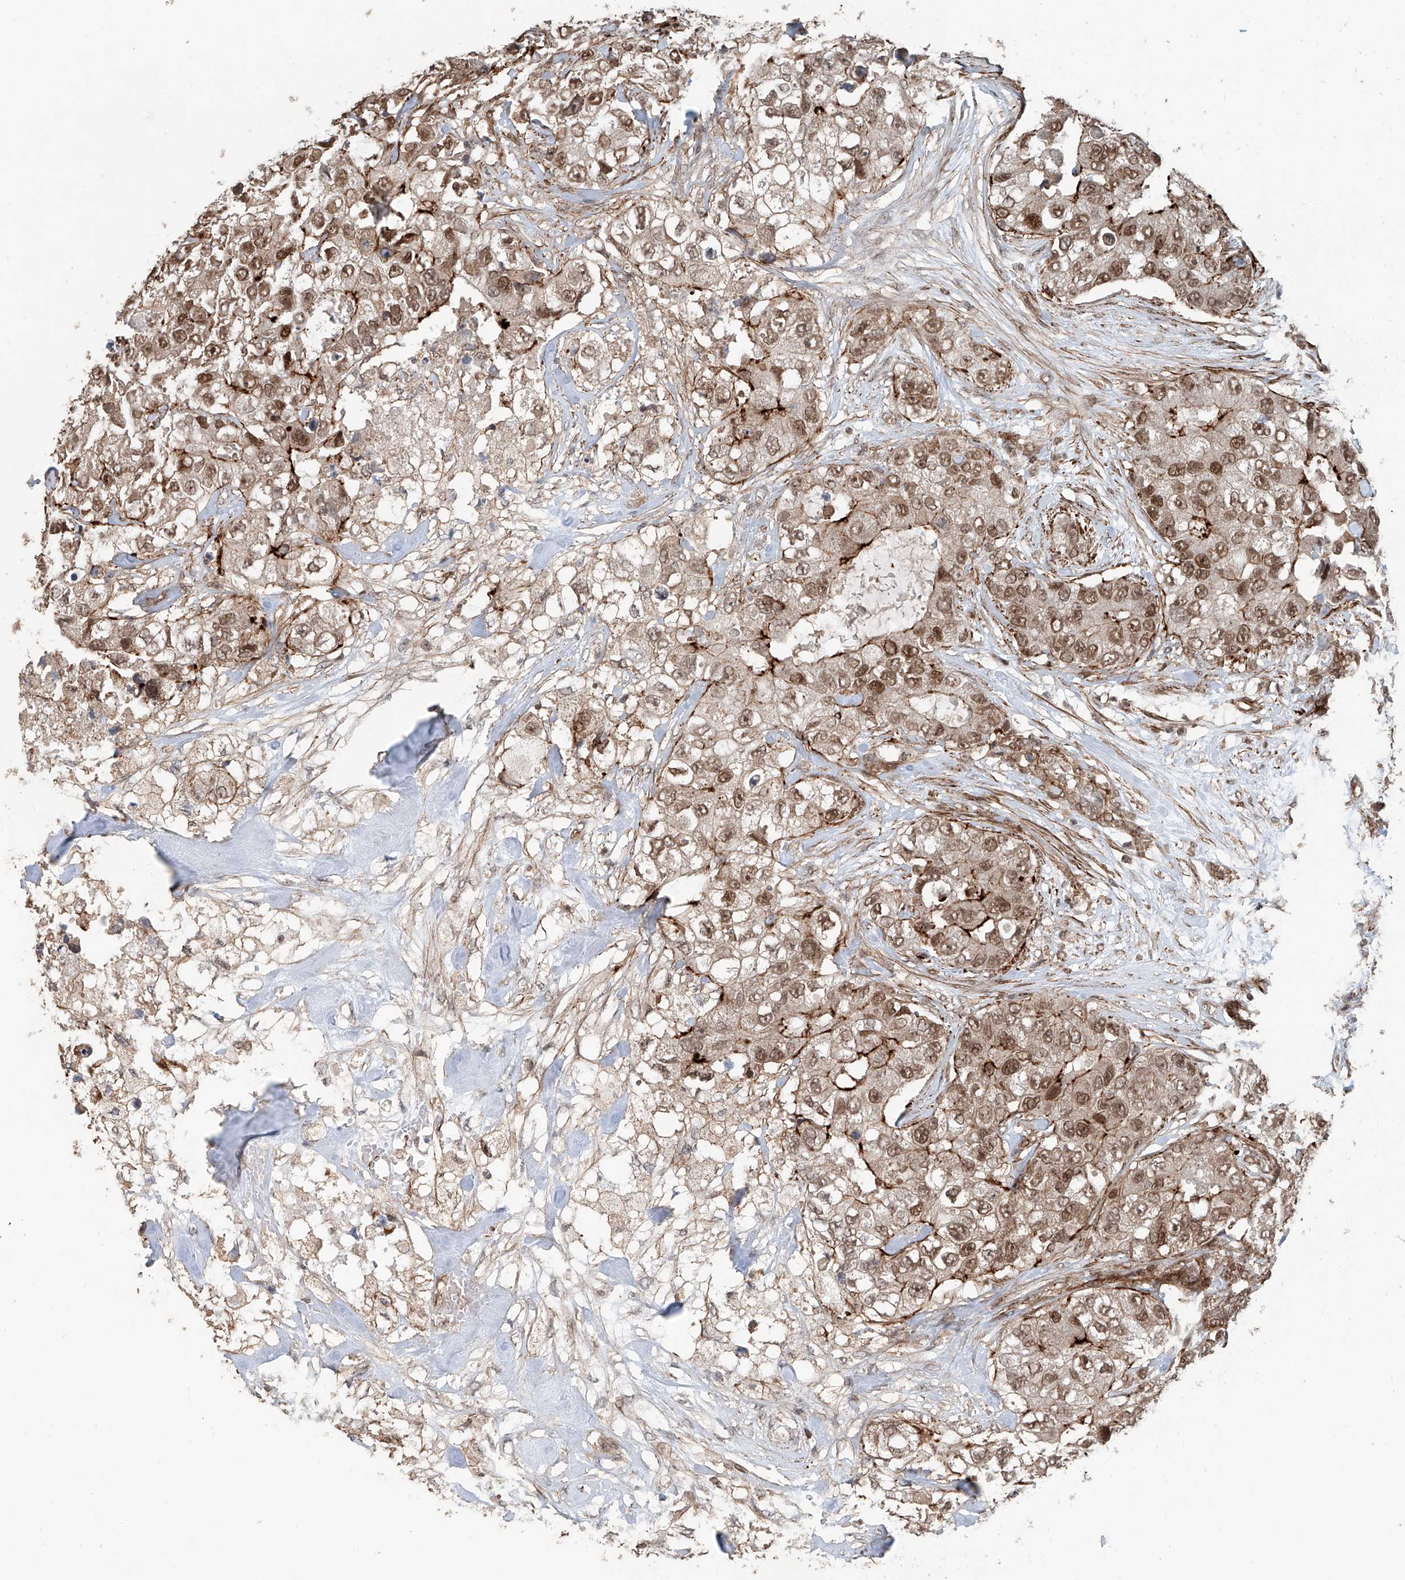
{"staining": {"intensity": "moderate", "quantity": ">75%", "location": "cytoplasmic/membranous,nuclear"}, "tissue": "breast cancer", "cell_type": "Tumor cells", "image_type": "cancer", "snomed": [{"axis": "morphology", "description": "Duct carcinoma"}, {"axis": "topography", "description": "Breast"}], "caption": "High-power microscopy captured an immunohistochemistry (IHC) micrograph of breast cancer, revealing moderate cytoplasmic/membranous and nuclear staining in approximately >75% of tumor cells.", "gene": "SDE2", "patient": {"sex": "female", "age": 62}}